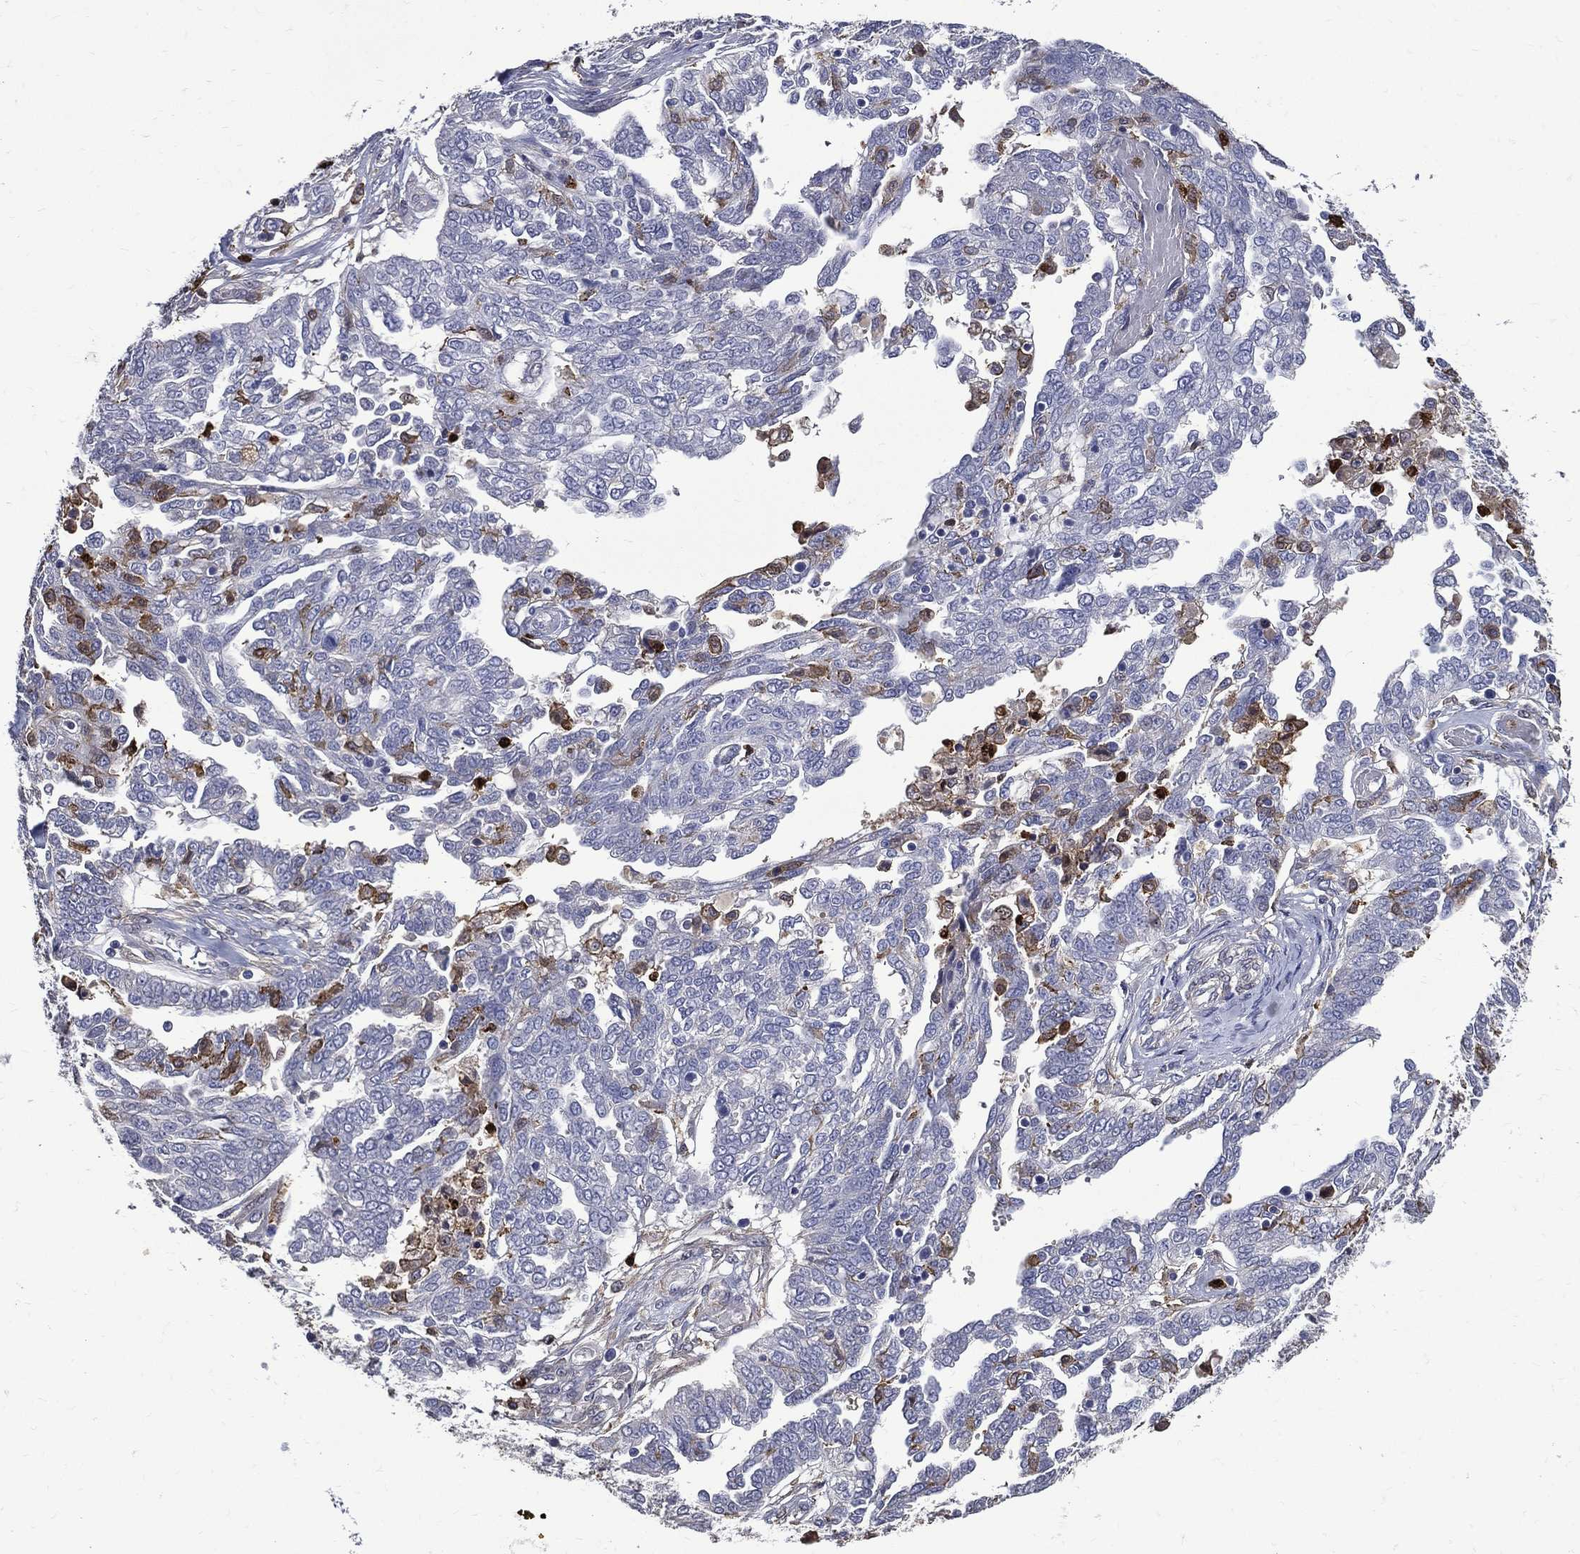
{"staining": {"intensity": "negative", "quantity": "none", "location": "none"}, "tissue": "ovarian cancer", "cell_type": "Tumor cells", "image_type": "cancer", "snomed": [{"axis": "morphology", "description": "Cystadenocarcinoma, serous, NOS"}, {"axis": "topography", "description": "Ovary"}], "caption": "Immunohistochemistry (IHC) of human ovarian cancer shows no positivity in tumor cells.", "gene": "GPR171", "patient": {"sex": "female", "age": 67}}